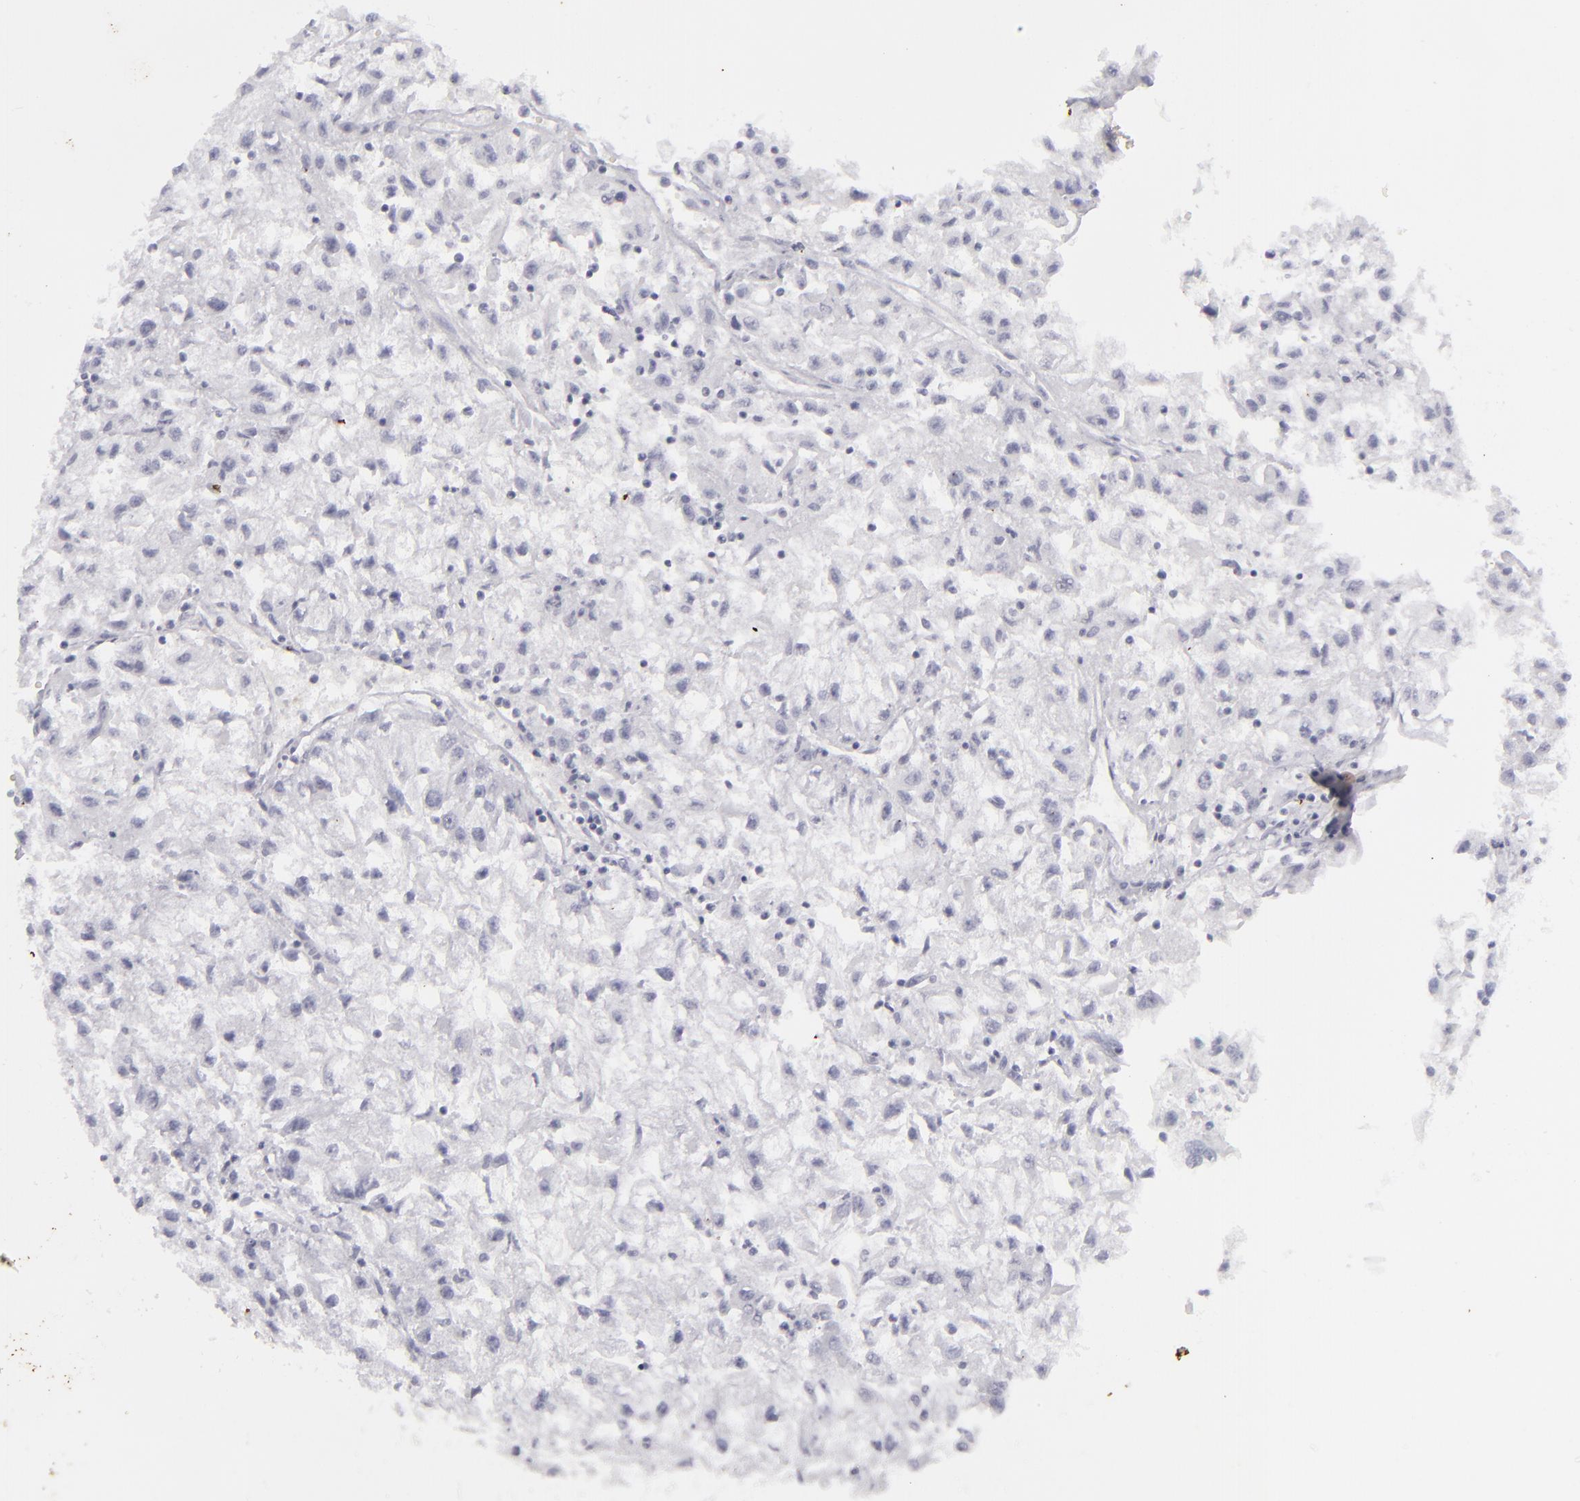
{"staining": {"intensity": "negative", "quantity": "none", "location": "none"}, "tissue": "renal cancer", "cell_type": "Tumor cells", "image_type": "cancer", "snomed": [{"axis": "morphology", "description": "Adenocarcinoma, NOS"}, {"axis": "topography", "description": "Kidney"}], "caption": "Immunohistochemical staining of renal adenocarcinoma reveals no significant expression in tumor cells. (DAB immunohistochemistry (IHC), high magnification).", "gene": "KRT1", "patient": {"sex": "male", "age": 59}}